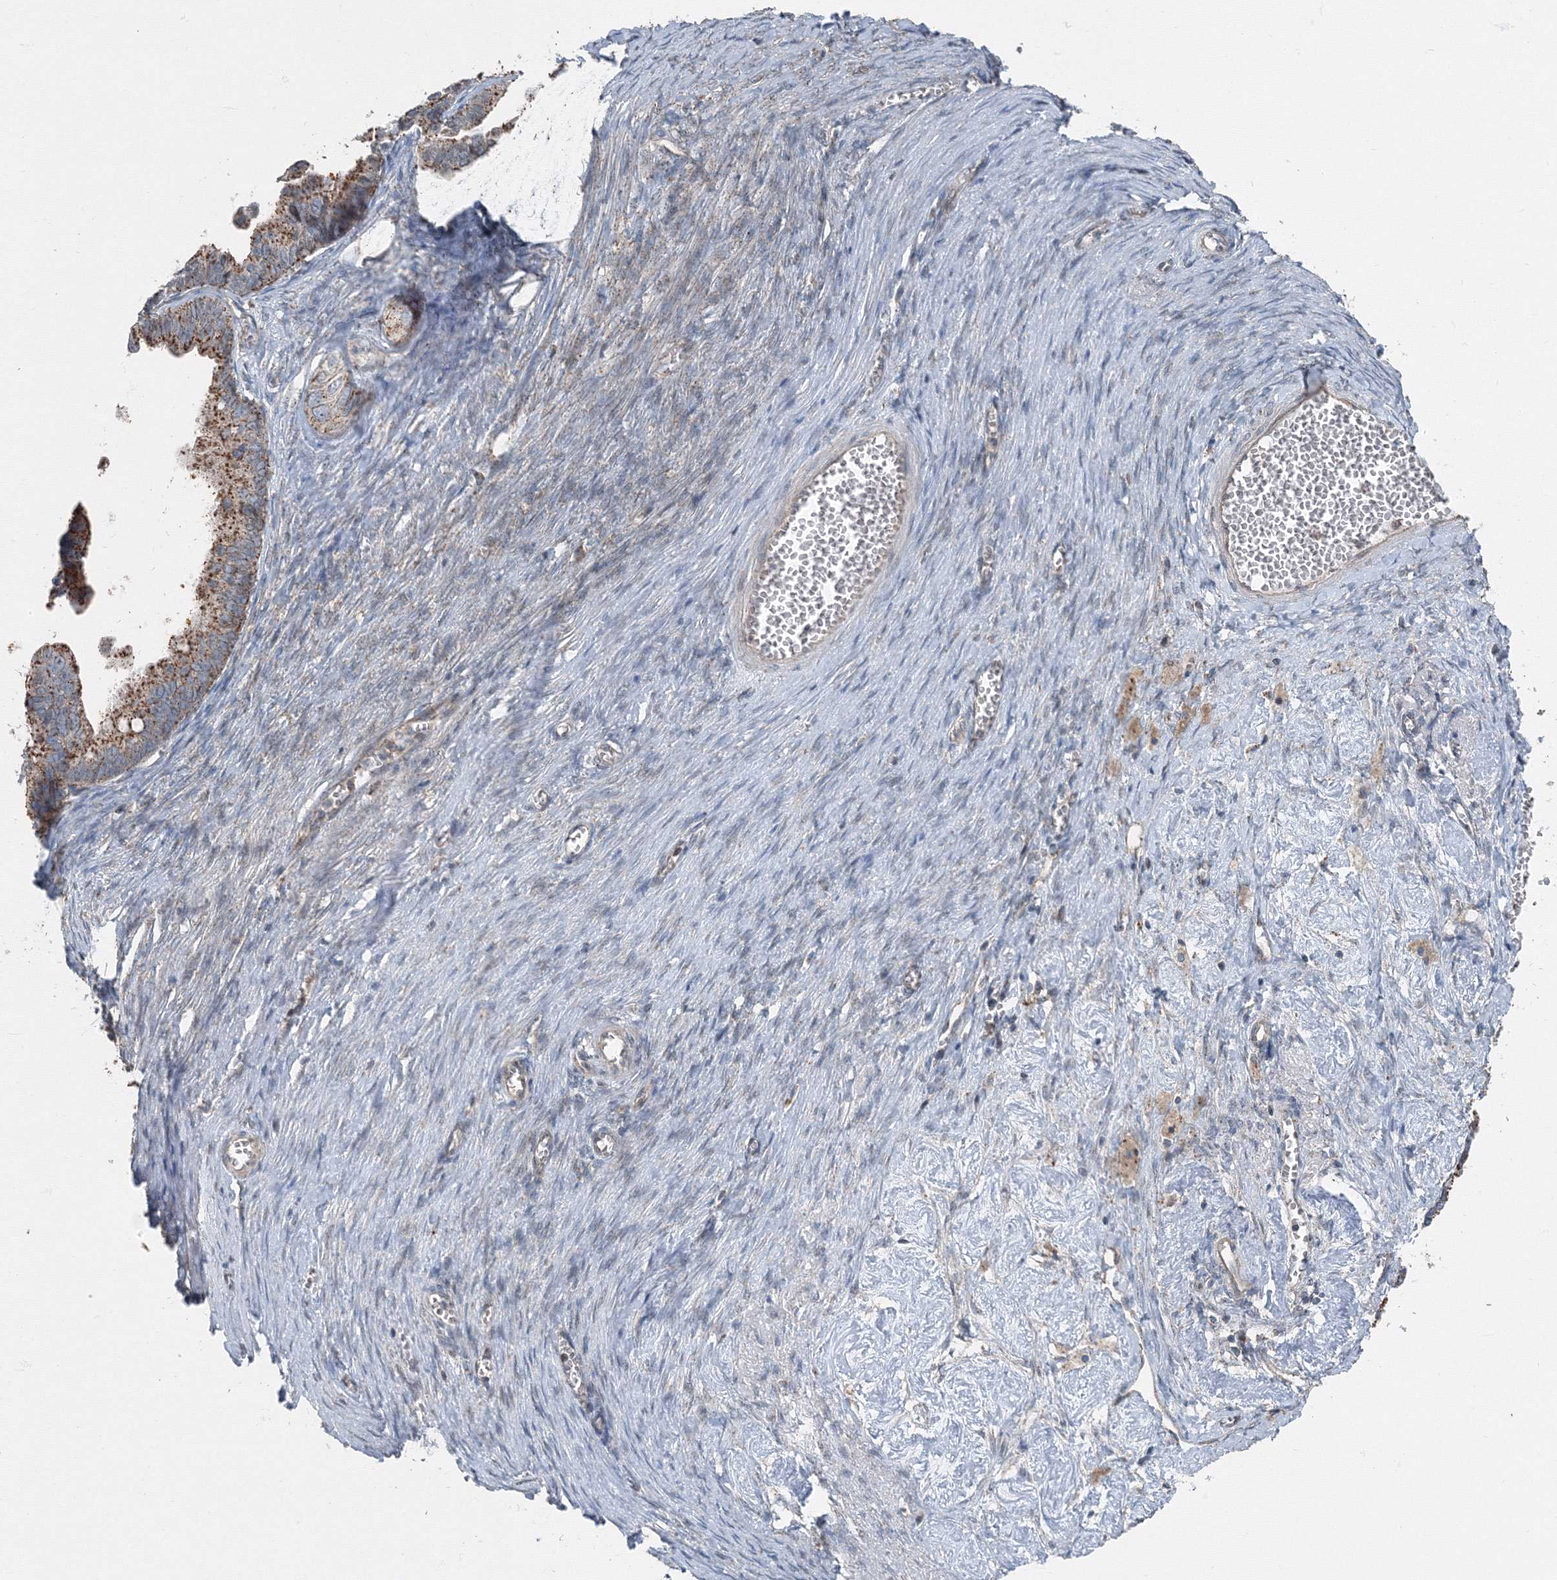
{"staining": {"intensity": "moderate", "quantity": ">75%", "location": "cytoplasmic/membranous"}, "tissue": "ovarian cancer", "cell_type": "Tumor cells", "image_type": "cancer", "snomed": [{"axis": "morphology", "description": "Cystadenocarcinoma, serous, NOS"}, {"axis": "topography", "description": "Ovary"}], "caption": "A brown stain labels moderate cytoplasmic/membranous positivity of a protein in ovarian cancer (serous cystadenocarcinoma) tumor cells.", "gene": "AASDH", "patient": {"sex": "female", "age": 56}}